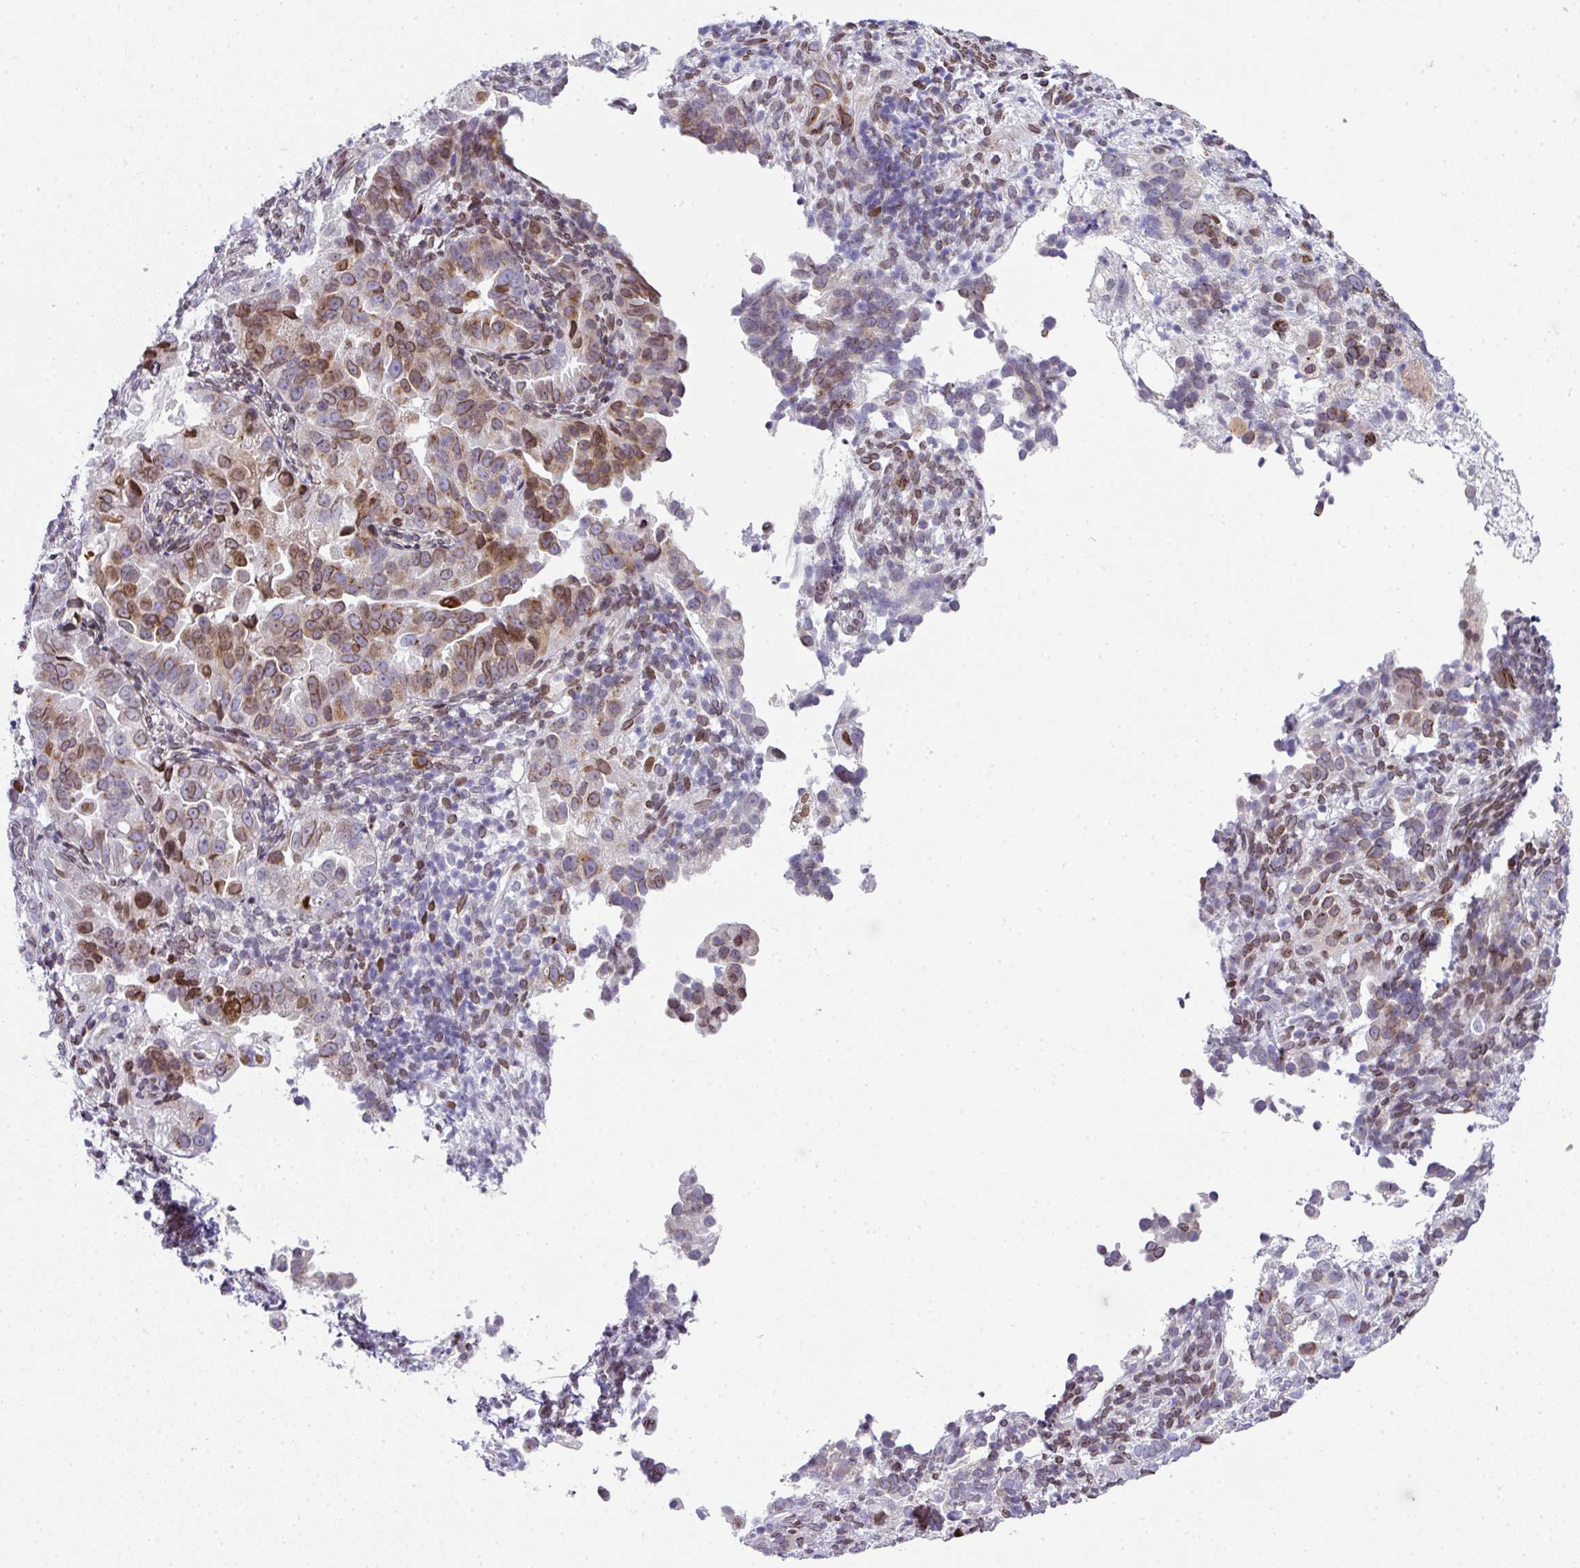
{"staining": {"intensity": "moderate", "quantity": "25%-75%", "location": "cytoplasmic/membranous,nuclear"}, "tissue": "endometrial cancer", "cell_type": "Tumor cells", "image_type": "cancer", "snomed": [{"axis": "morphology", "description": "Adenocarcinoma, NOS"}, {"axis": "topography", "description": "Endometrium"}], "caption": "Immunohistochemistry of human endometrial adenocarcinoma displays medium levels of moderate cytoplasmic/membranous and nuclear staining in about 25%-75% of tumor cells. The protein of interest is stained brown, and the nuclei are stained in blue (DAB IHC with brightfield microscopy, high magnification).", "gene": "PLK1", "patient": {"sex": "female", "age": 57}}